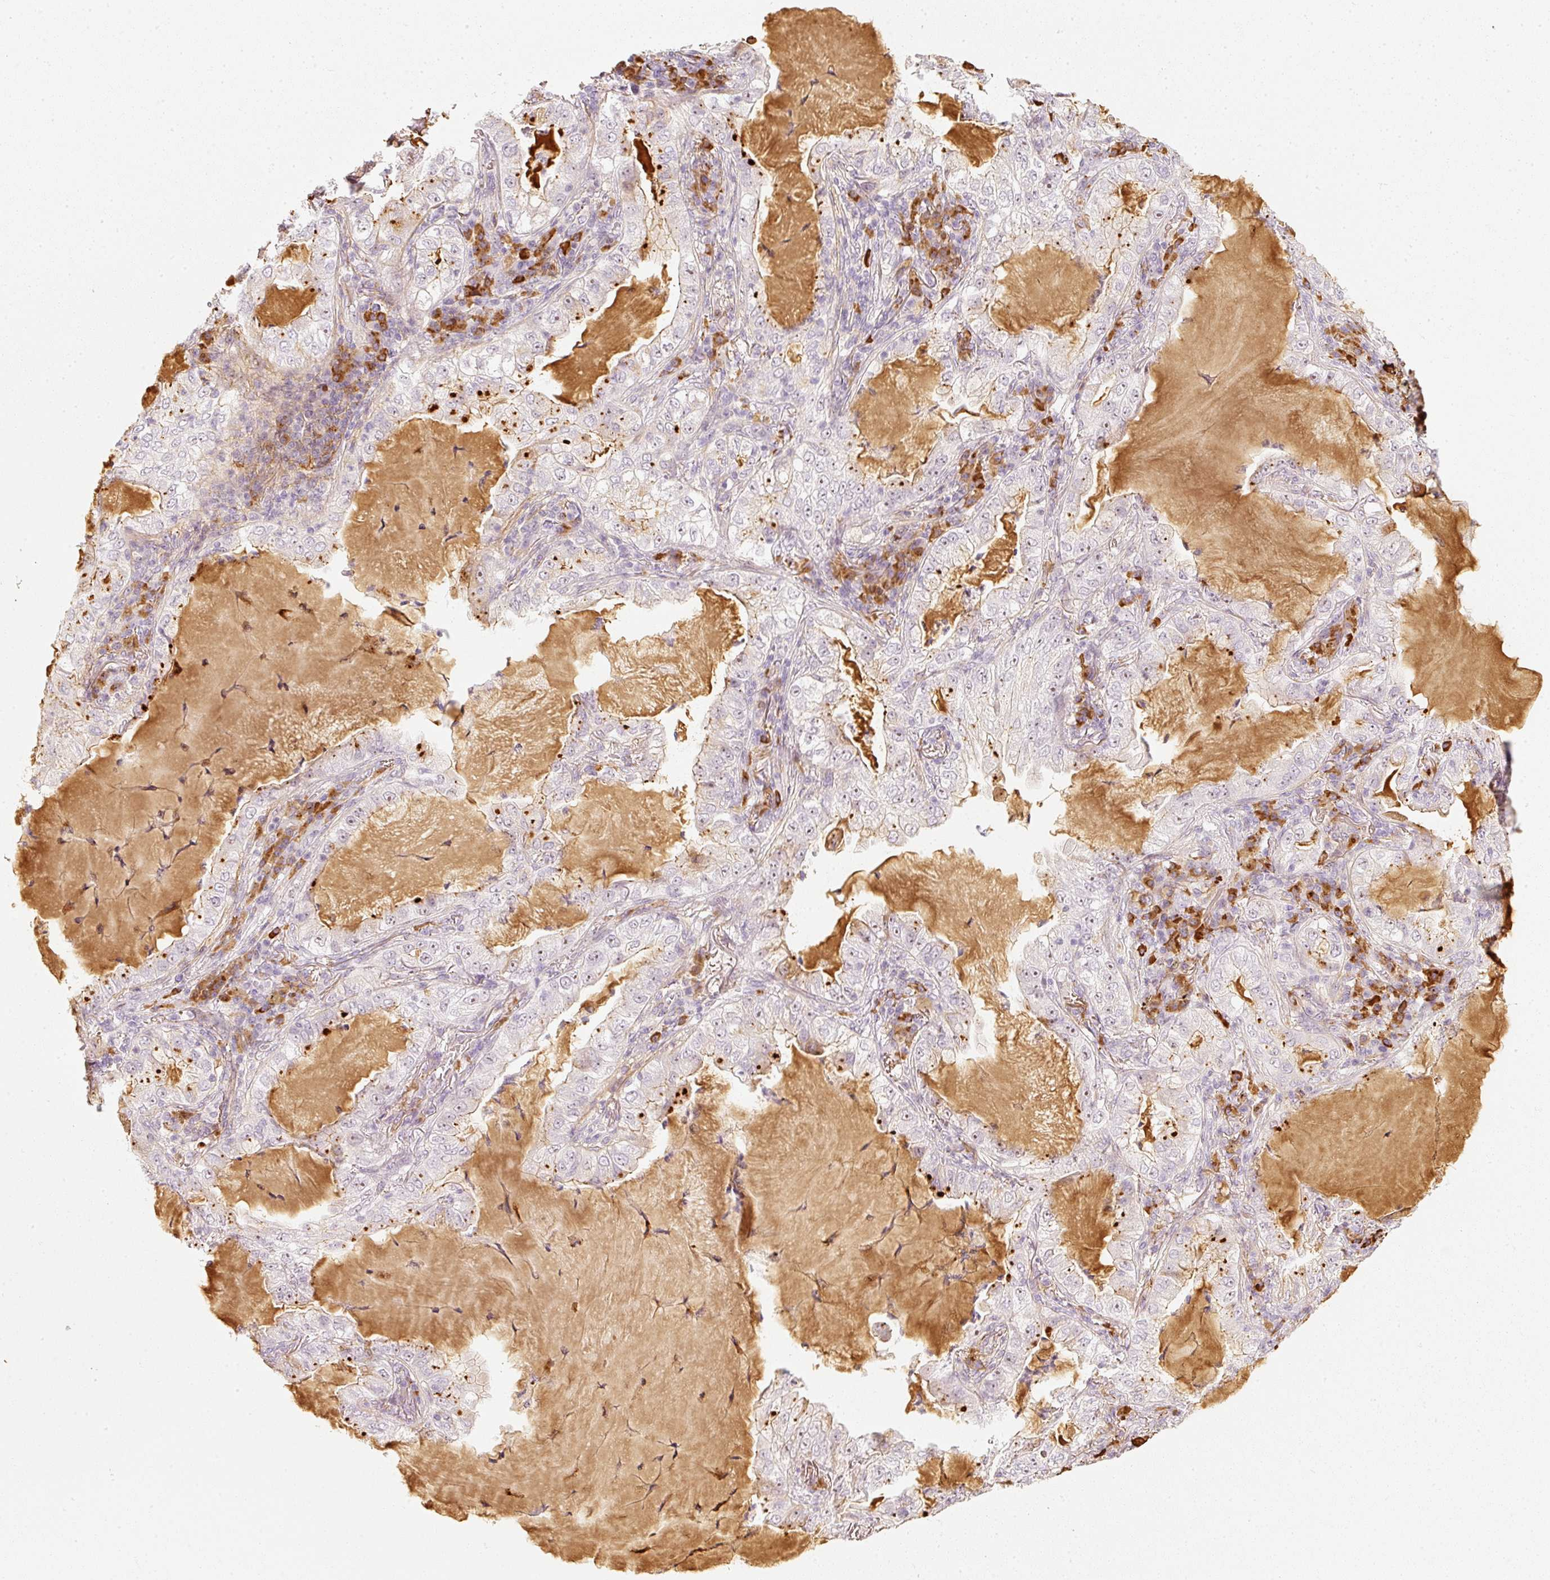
{"staining": {"intensity": "strong", "quantity": "<25%", "location": "cytoplasmic/membranous"}, "tissue": "lung cancer", "cell_type": "Tumor cells", "image_type": "cancer", "snomed": [{"axis": "morphology", "description": "Adenocarcinoma, NOS"}, {"axis": "topography", "description": "Lung"}], "caption": "Adenocarcinoma (lung) stained with a protein marker reveals strong staining in tumor cells.", "gene": "VCAM1", "patient": {"sex": "female", "age": 73}}